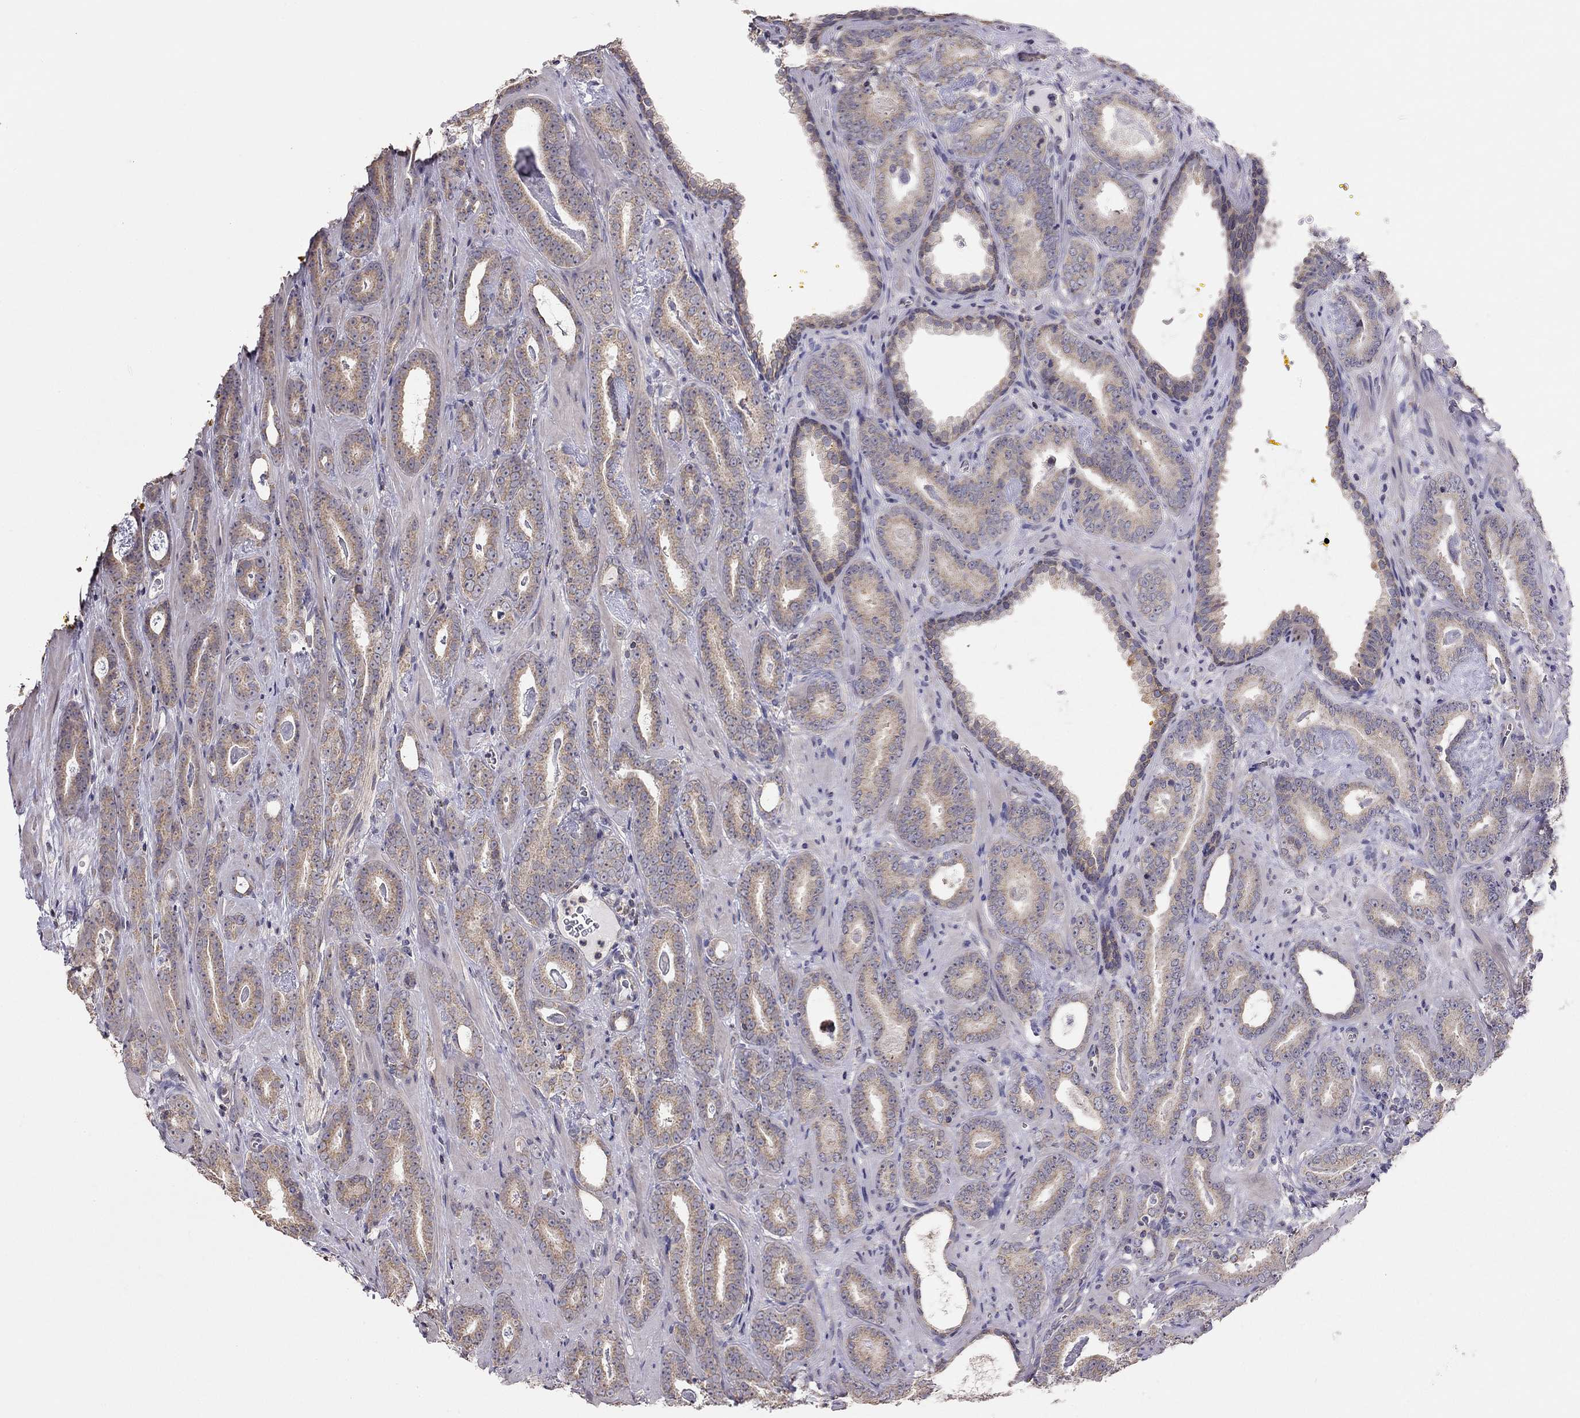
{"staining": {"intensity": "weak", "quantity": ">75%", "location": "cytoplasmic/membranous"}, "tissue": "prostate cancer", "cell_type": "Tumor cells", "image_type": "cancer", "snomed": [{"axis": "morphology", "description": "Adenocarcinoma, Medium grade"}, {"axis": "topography", "description": "Prostate and seminal vesicle, NOS"}, {"axis": "topography", "description": "Prostate"}], "caption": "The immunohistochemical stain highlights weak cytoplasmic/membranous positivity in tumor cells of medium-grade adenocarcinoma (prostate) tissue.", "gene": "LRIT3", "patient": {"sex": "male", "age": 54}}